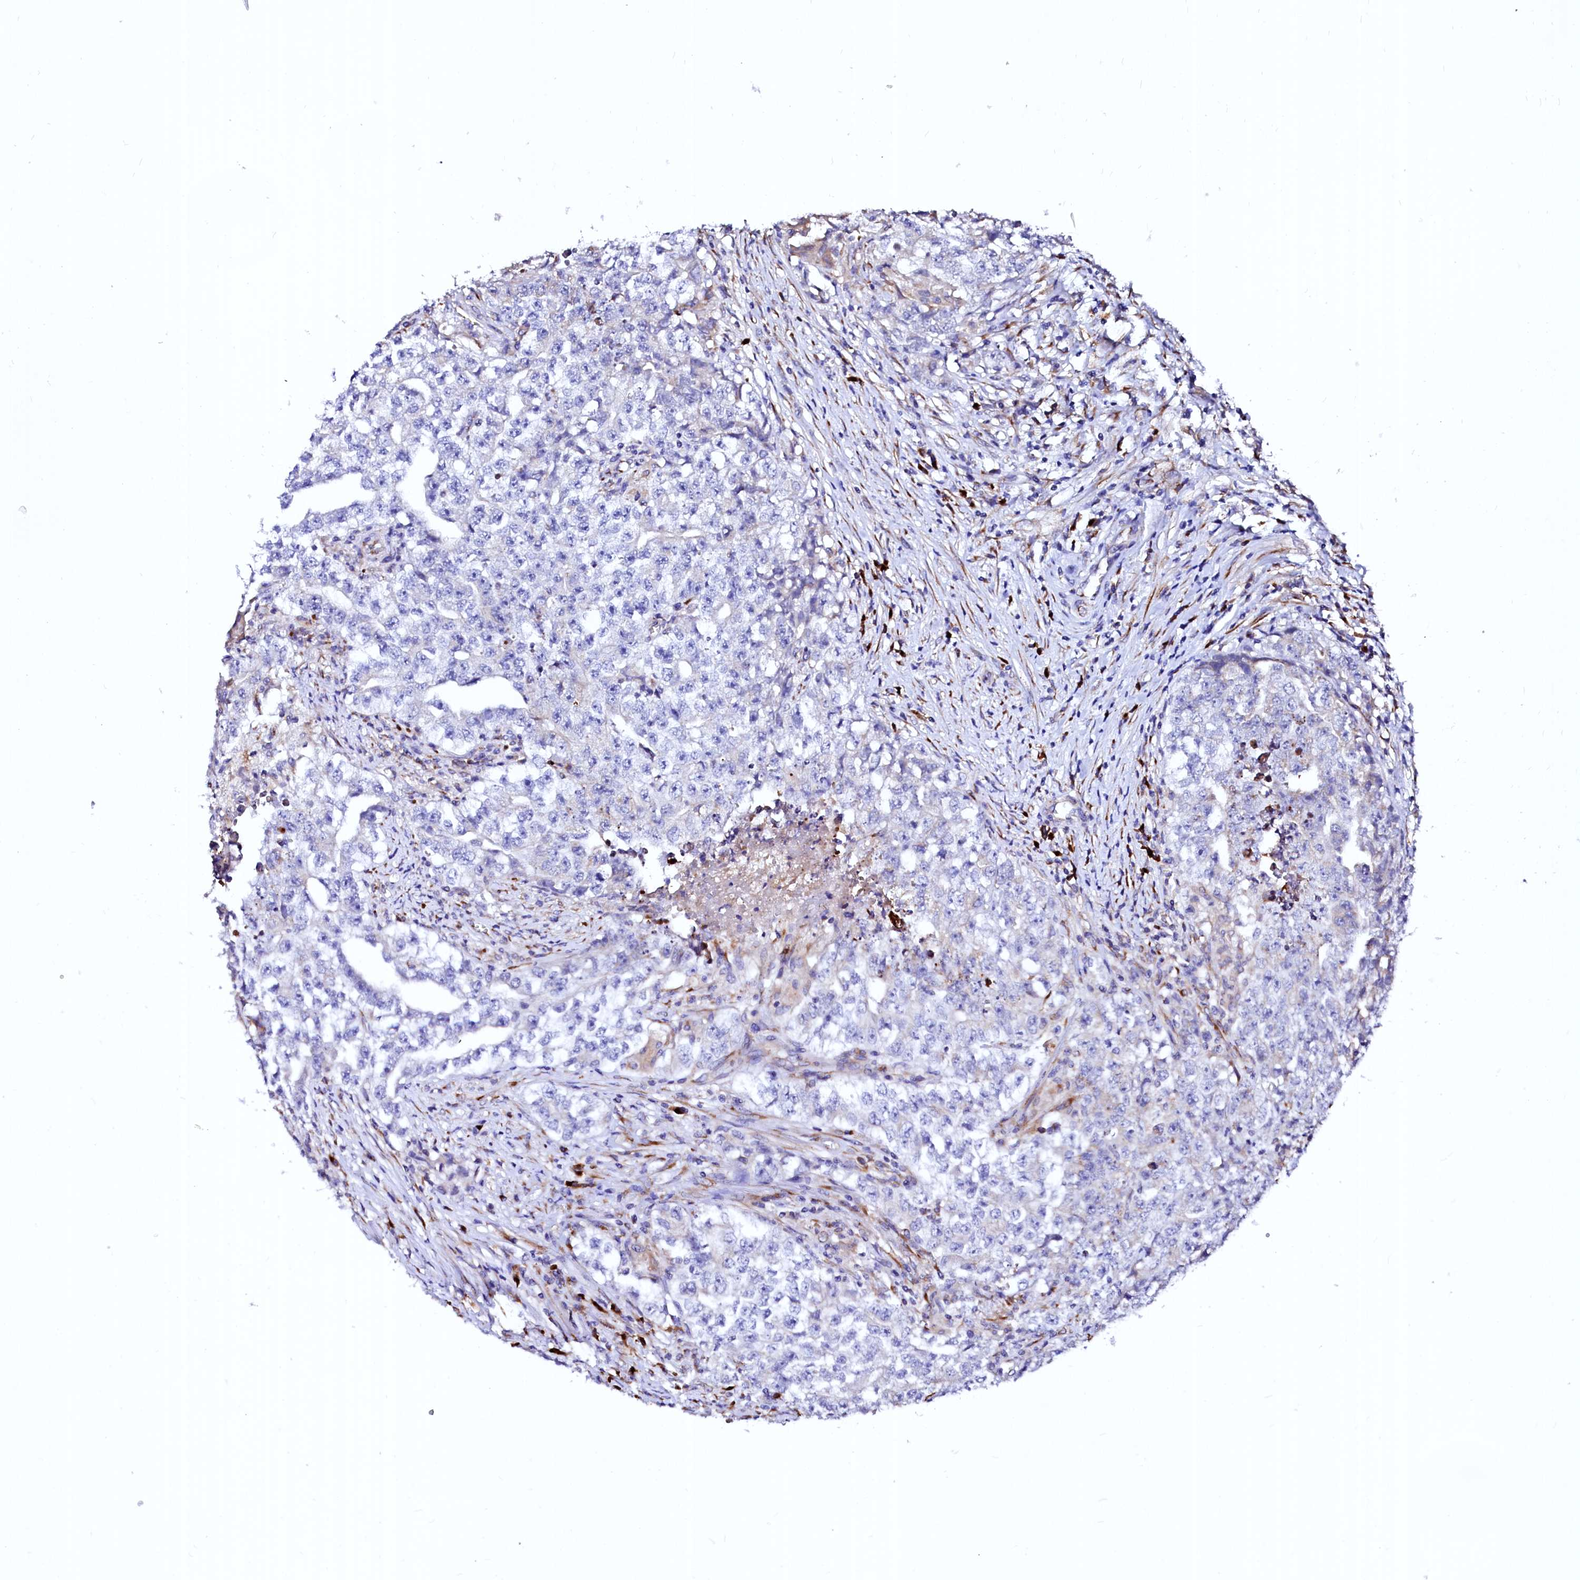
{"staining": {"intensity": "negative", "quantity": "none", "location": "none"}, "tissue": "testis cancer", "cell_type": "Tumor cells", "image_type": "cancer", "snomed": [{"axis": "morphology", "description": "Seminoma, NOS"}, {"axis": "morphology", "description": "Carcinoma, Embryonal, NOS"}, {"axis": "topography", "description": "Testis"}], "caption": "There is no significant staining in tumor cells of testis embryonal carcinoma. (DAB (3,3'-diaminobenzidine) IHC visualized using brightfield microscopy, high magnification).", "gene": "LMAN1", "patient": {"sex": "male", "age": 43}}